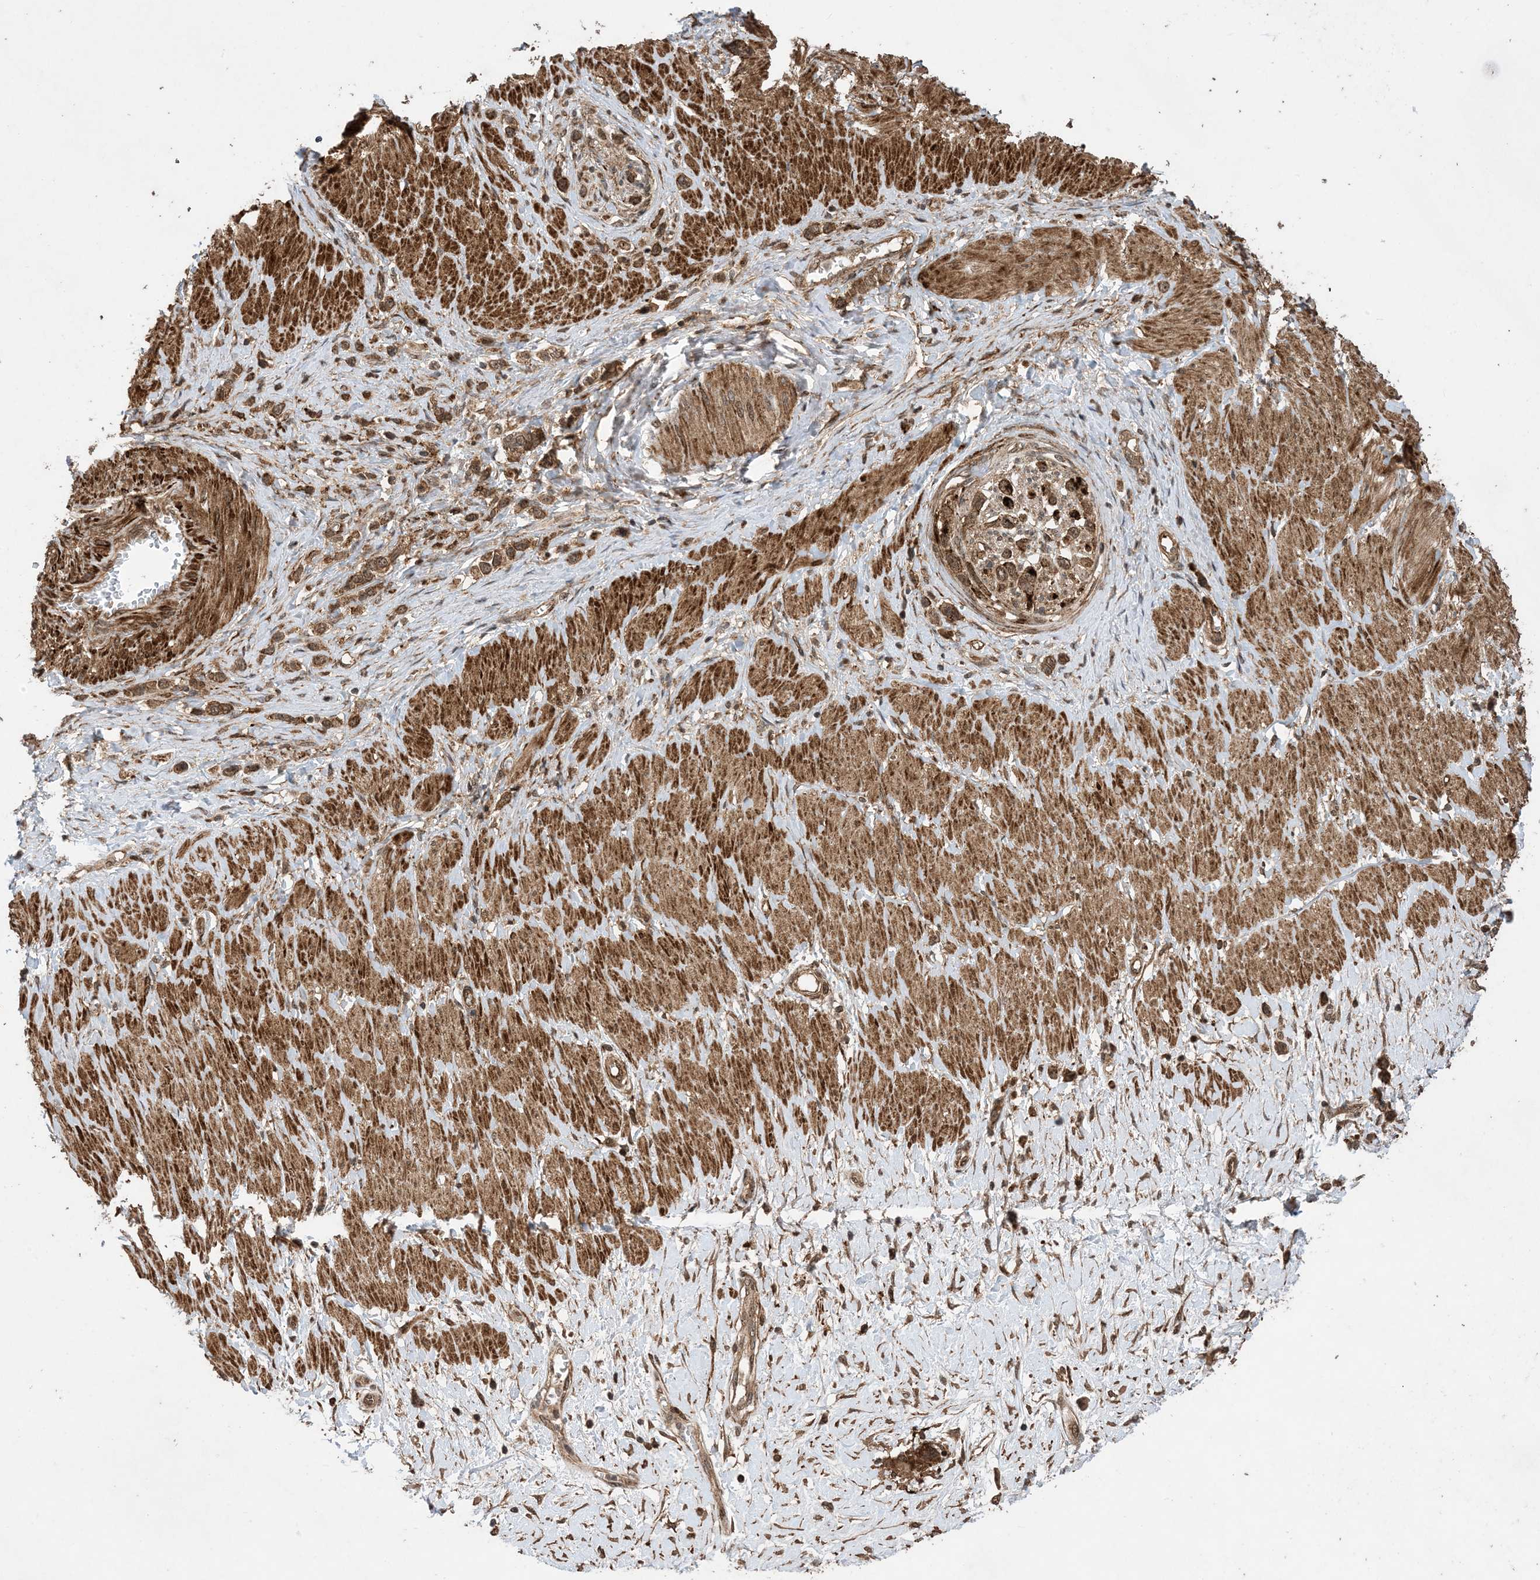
{"staining": {"intensity": "moderate", "quantity": ">75%", "location": "cytoplasmic/membranous,nuclear"}, "tissue": "stomach cancer", "cell_type": "Tumor cells", "image_type": "cancer", "snomed": [{"axis": "morphology", "description": "Normal tissue, NOS"}, {"axis": "morphology", "description": "Adenocarcinoma, NOS"}, {"axis": "topography", "description": "Stomach, upper"}, {"axis": "topography", "description": "Stomach"}], "caption": "High-power microscopy captured an IHC image of stomach adenocarcinoma, revealing moderate cytoplasmic/membranous and nuclear expression in about >75% of tumor cells. (Stains: DAB in brown, nuclei in blue, Microscopy: brightfield microscopy at high magnification).", "gene": "ZNF511", "patient": {"sex": "female", "age": 65}}